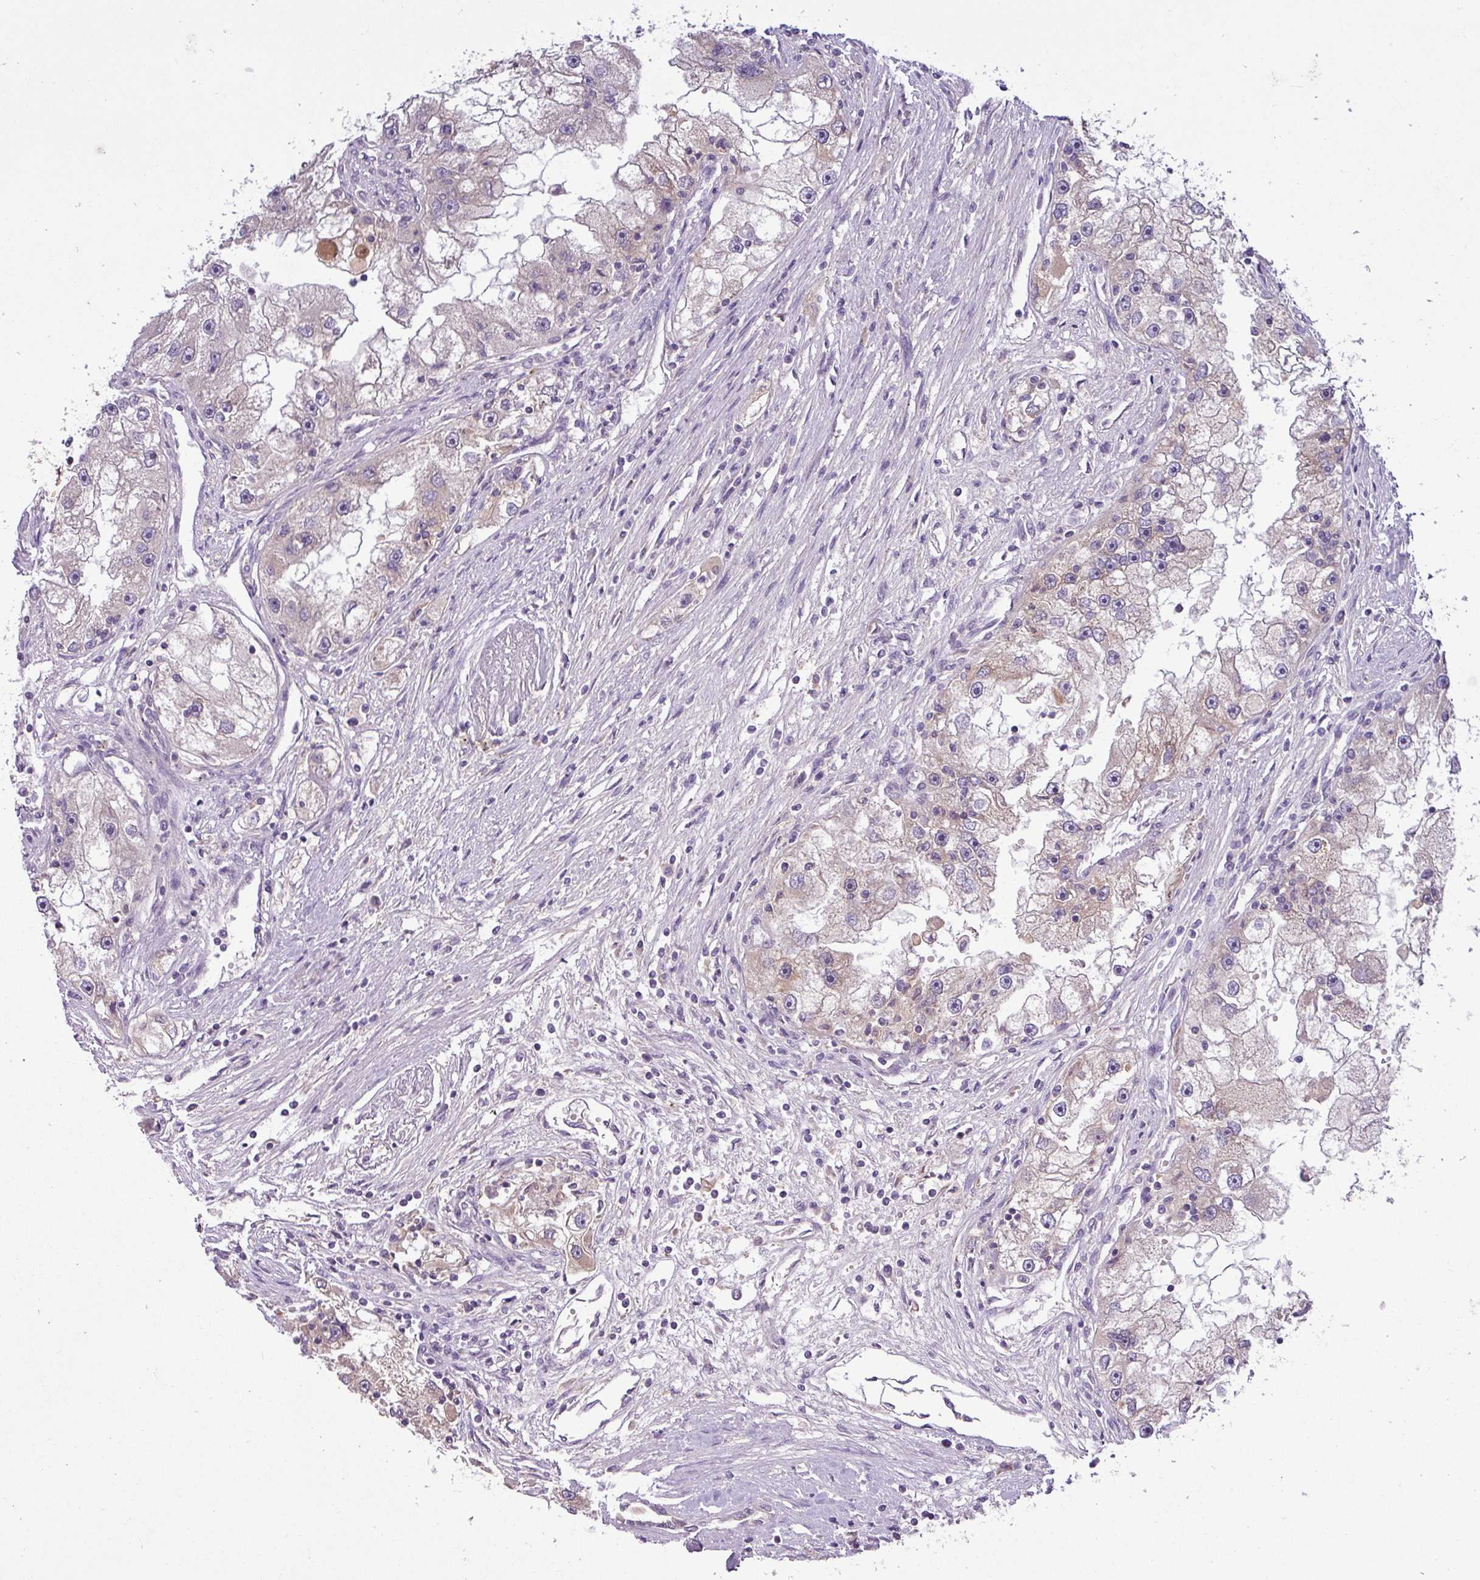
{"staining": {"intensity": "weak", "quantity": "<25%", "location": "cytoplasmic/membranous"}, "tissue": "renal cancer", "cell_type": "Tumor cells", "image_type": "cancer", "snomed": [{"axis": "morphology", "description": "Adenocarcinoma, NOS"}, {"axis": "topography", "description": "Kidney"}], "caption": "Renal cancer (adenocarcinoma) stained for a protein using IHC displays no positivity tumor cells.", "gene": "TMEM62", "patient": {"sex": "male", "age": 63}}